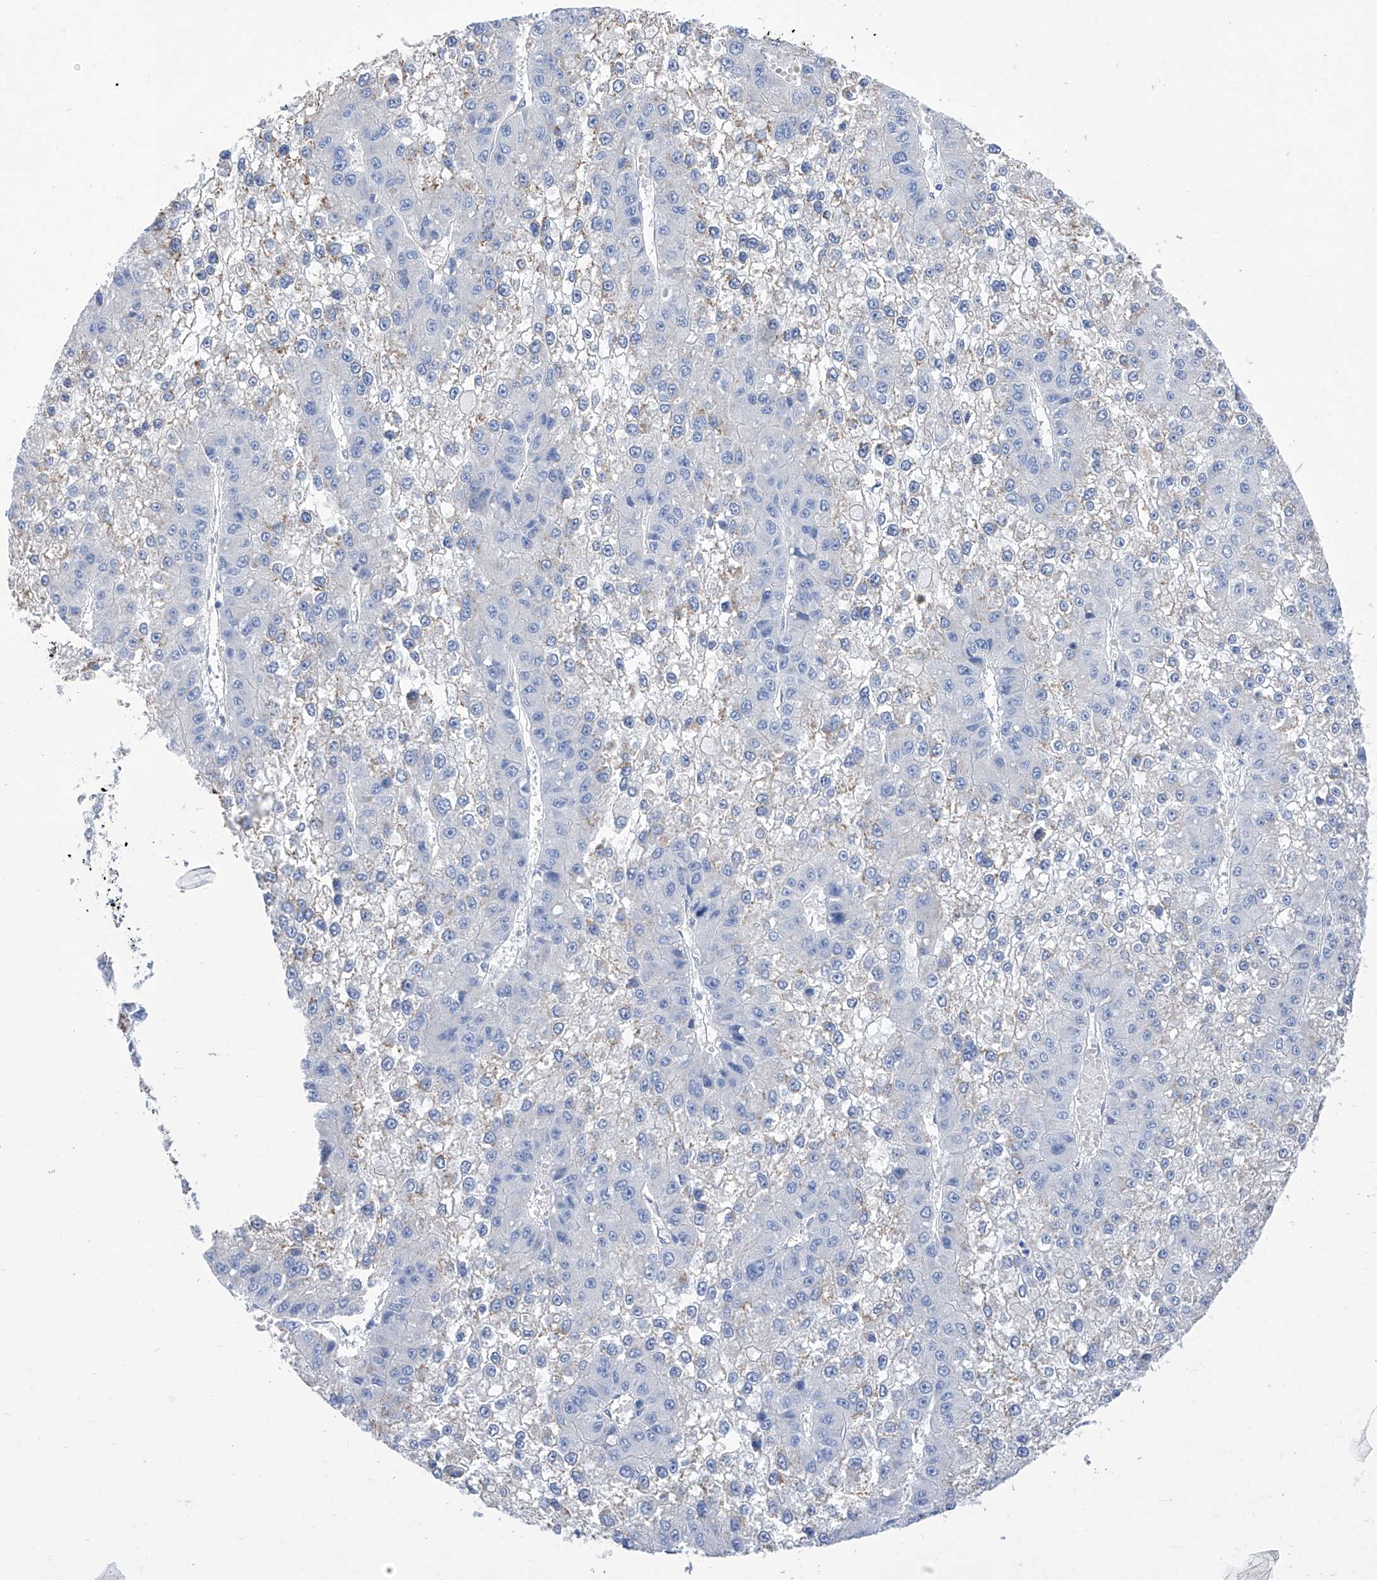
{"staining": {"intensity": "negative", "quantity": "none", "location": "none"}, "tissue": "liver cancer", "cell_type": "Tumor cells", "image_type": "cancer", "snomed": [{"axis": "morphology", "description": "Carcinoma, Hepatocellular, NOS"}, {"axis": "topography", "description": "Liver"}], "caption": "Liver cancer was stained to show a protein in brown. There is no significant positivity in tumor cells. The staining was performed using DAB (3,3'-diaminobenzidine) to visualize the protein expression in brown, while the nuclei were stained in blue with hematoxylin (Magnification: 20x).", "gene": "SMS", "patient": {"sex": "female", "age": 73}}